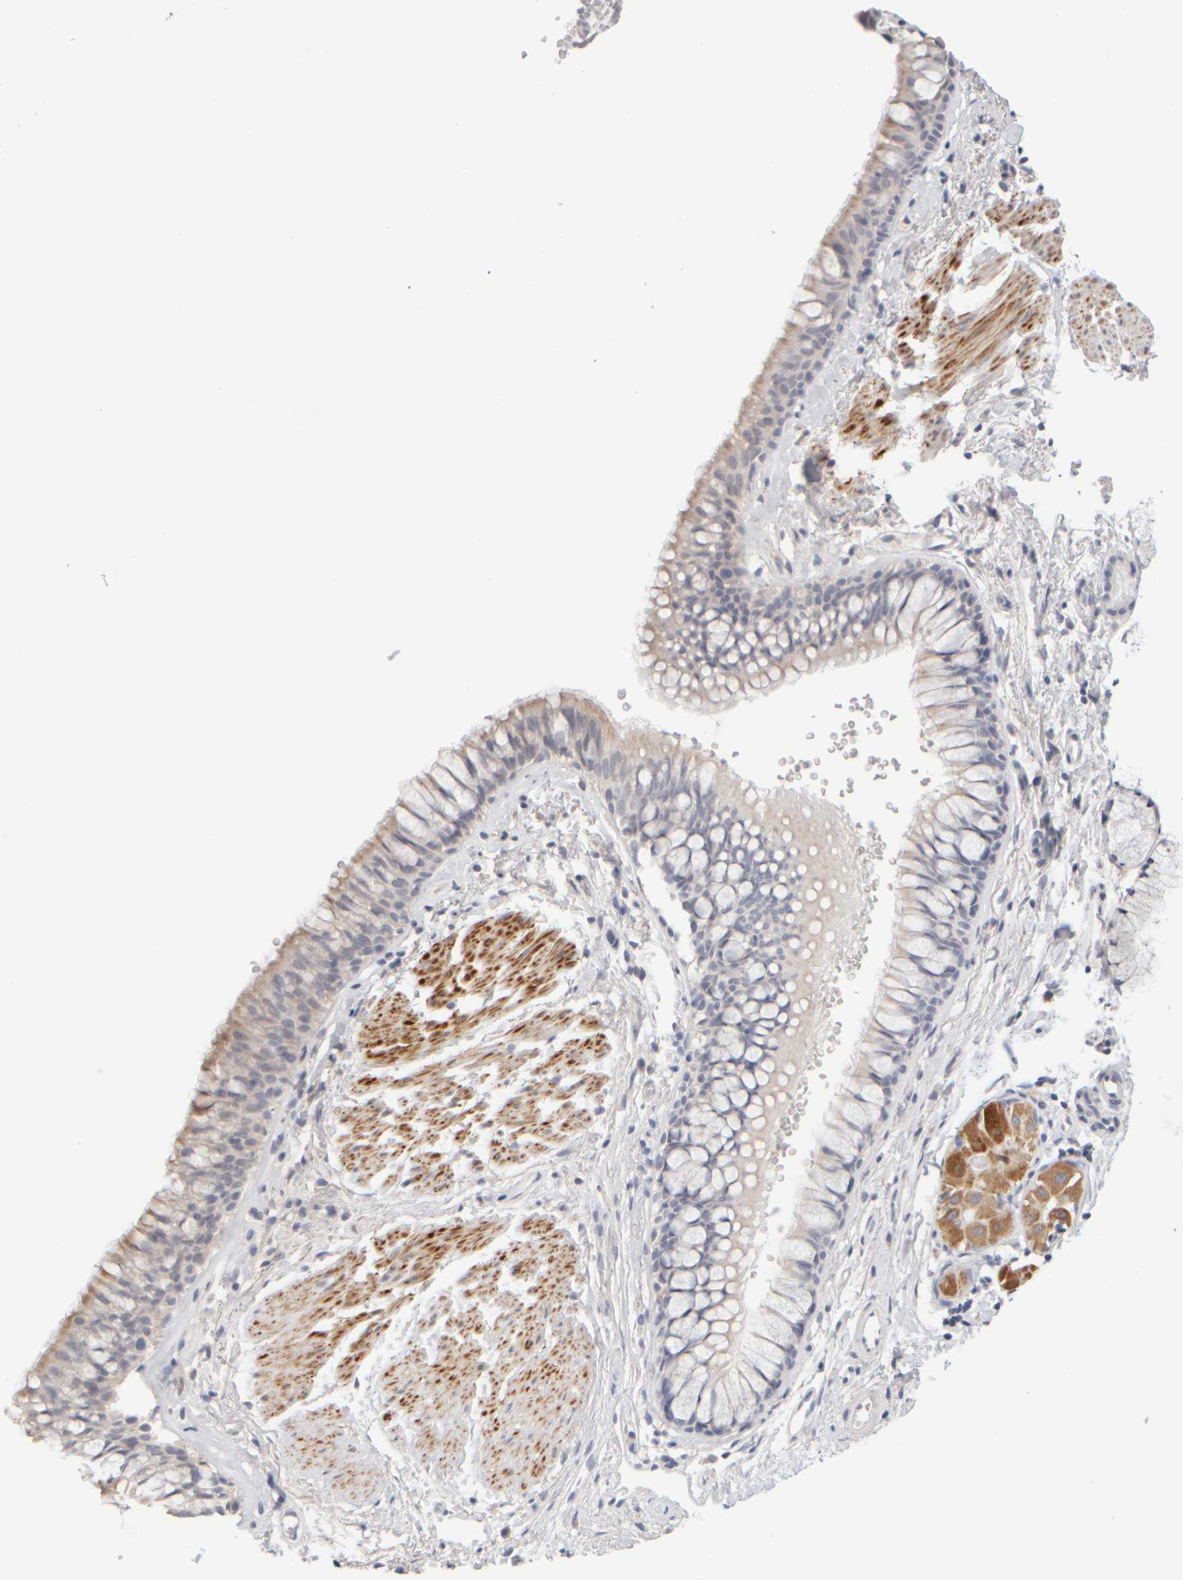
{"staining": {"intensity": "weak", "quantity": "<25%", "location": "cytoplasmic/membranous"}, "tissue": "bronchus", "cell_type": "Respiratory epithelial cells", "image_type": "normal", "snomed": [{"axis": "morphology", "description": "Normal tissue, NOS"}, {"axis": "topography", "description": "Cartilage tissue"}, {"axis": "topography", "description": "Bronchus"}], "caption": "Unremarkable bronchus was stained to show a protein in brown. There is no significant expression in respiratory epithelial cells.", "gene": "ZNF112", "patient": {"sex": "female", "age": 53}}